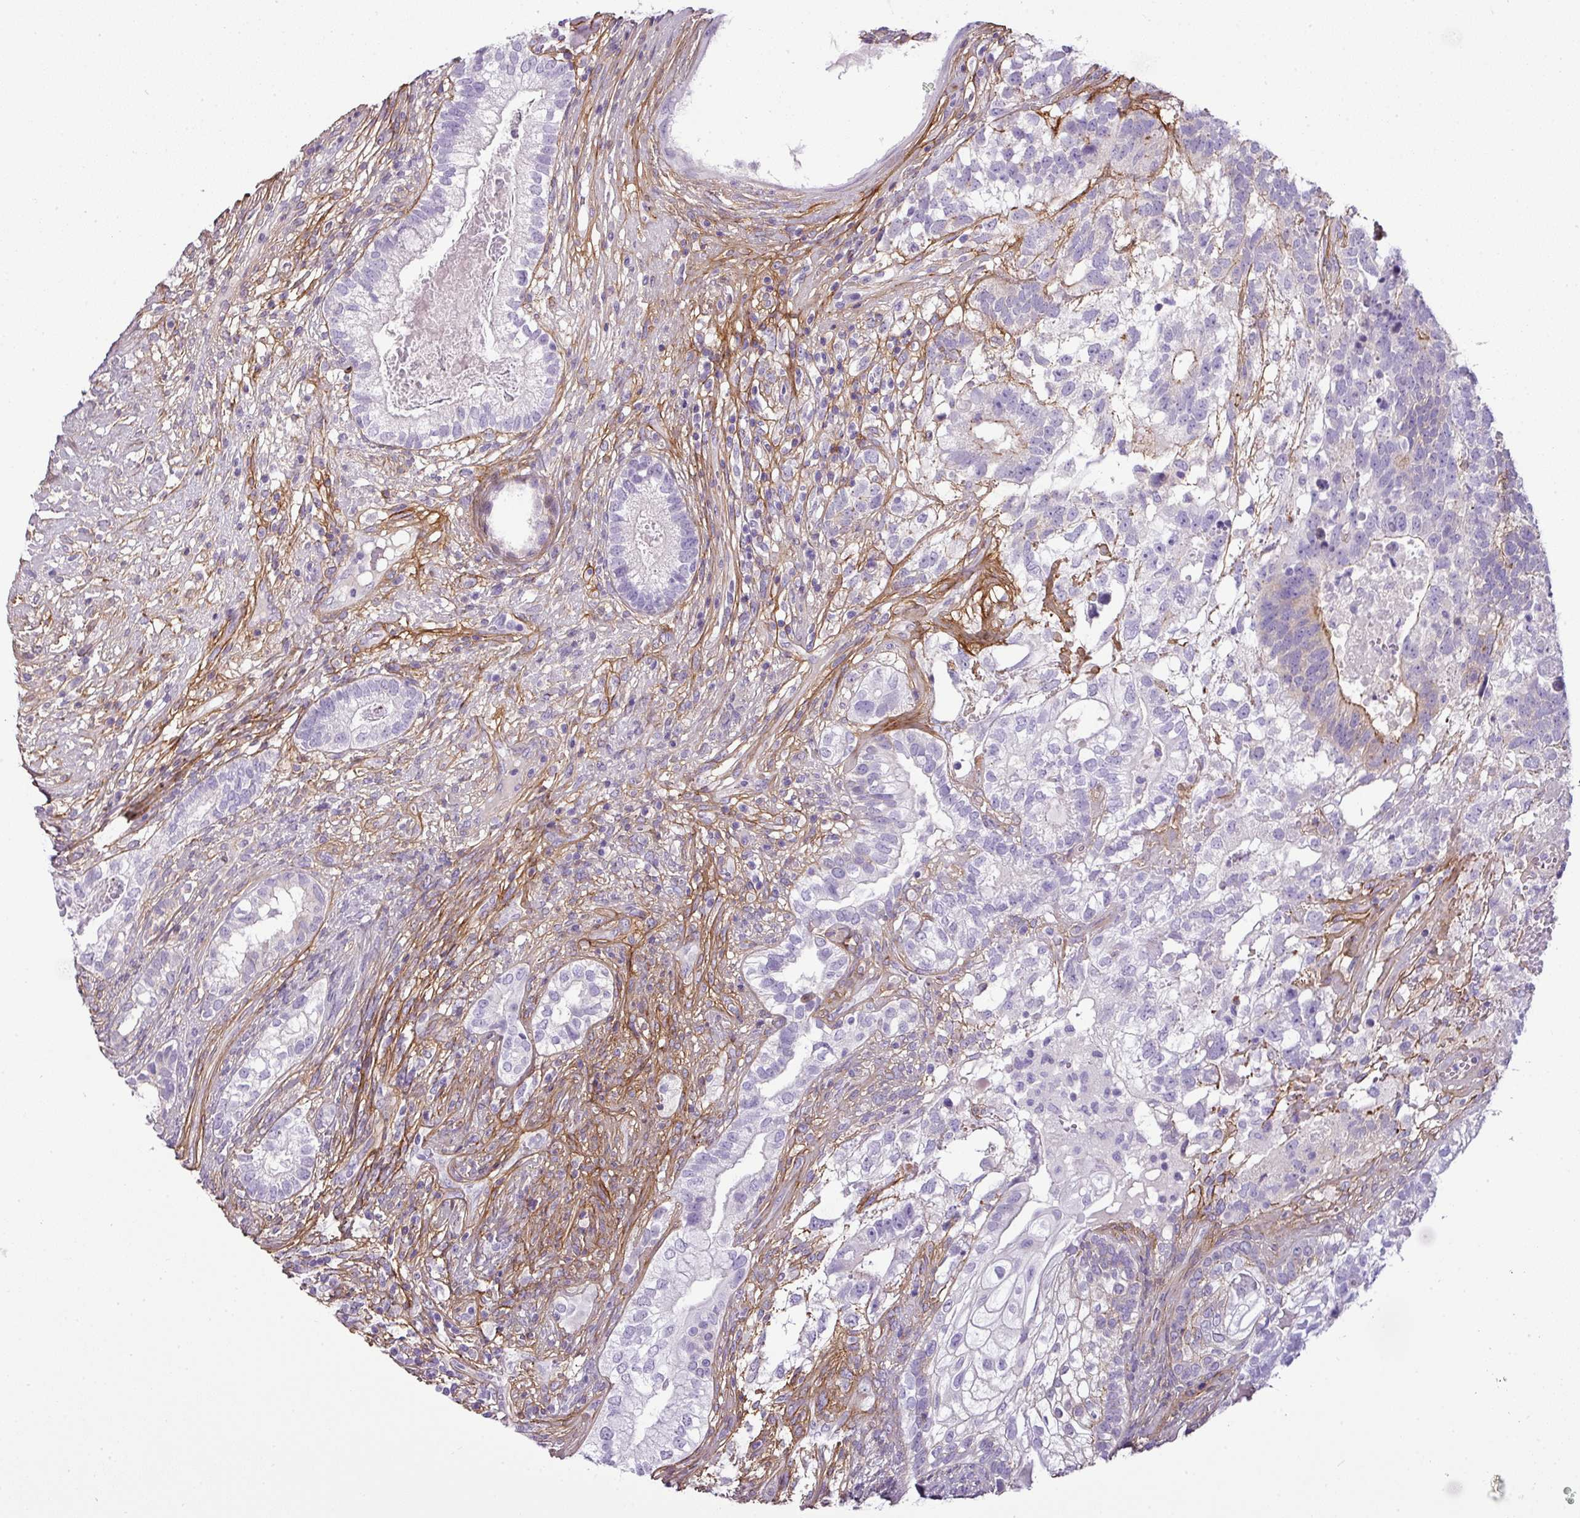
{"staining": {"intensity": "moderate", "quantity": "<25%", "location": "cytoplasmic/membranous"}, "tissue": "testis cancer", "cell_type": "Tumor cells", "image_type": "cancer", "snomed": [{"axis": "morphology", "description": "Seminoma, NOS"}, {"axis": "morphology", "description": "Carcinoma, Embryonal, NOS"}, {"axis": "topography", "description": "Testis"}], "caption": "Immunohistochemical staining of human testis embryonal carcinoma demonstrates low levels of moderate cytoplasmic/membranous protein expression in about <25% of tumor cells. The protein is stained brown, and the nuclei are stained in blue (DAB IHC with brightfield microscopy, high magnification).", "gene": "PARD6G", "patient": {"sex": "male", "age": 41}}